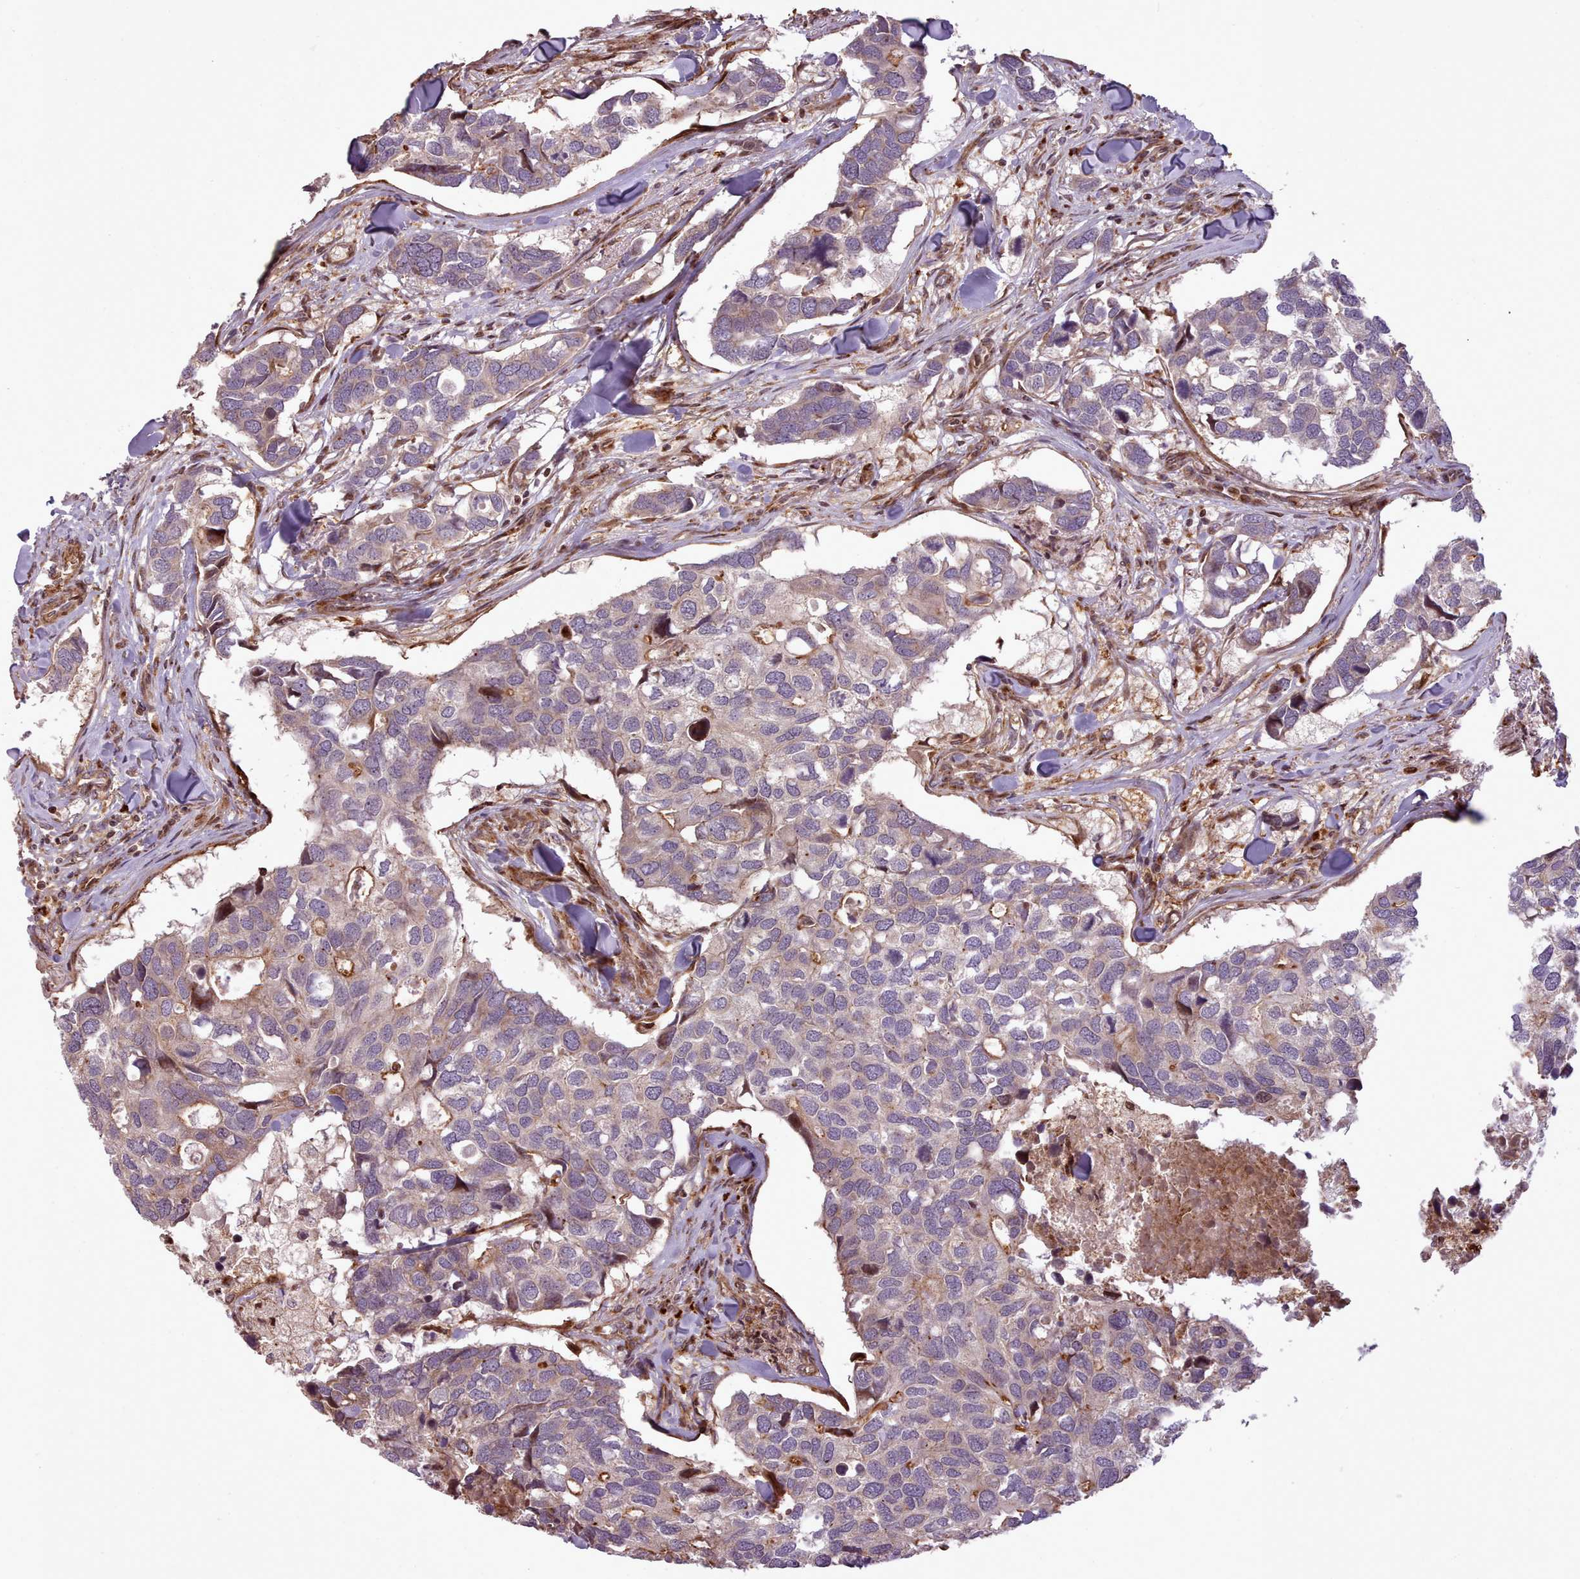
{"staining": {"intensity": "weak", "quantity": "<25%", "location": "cytoplasmic/membranous"}, "tissue": "breast cancer", "cell_type": "Tumor cells", "image_type": "cancer", "snomed": [{"axis": "morphology", "description": "Duct carcinoma"}, {"axis": "topography", "description": "Breast"}], "caption": "There is no significant positivity in tumor cells of intraductal carcinoma (breast).", "gene": "NLRP7", "patient": {"sex": "female", "age": 83}}